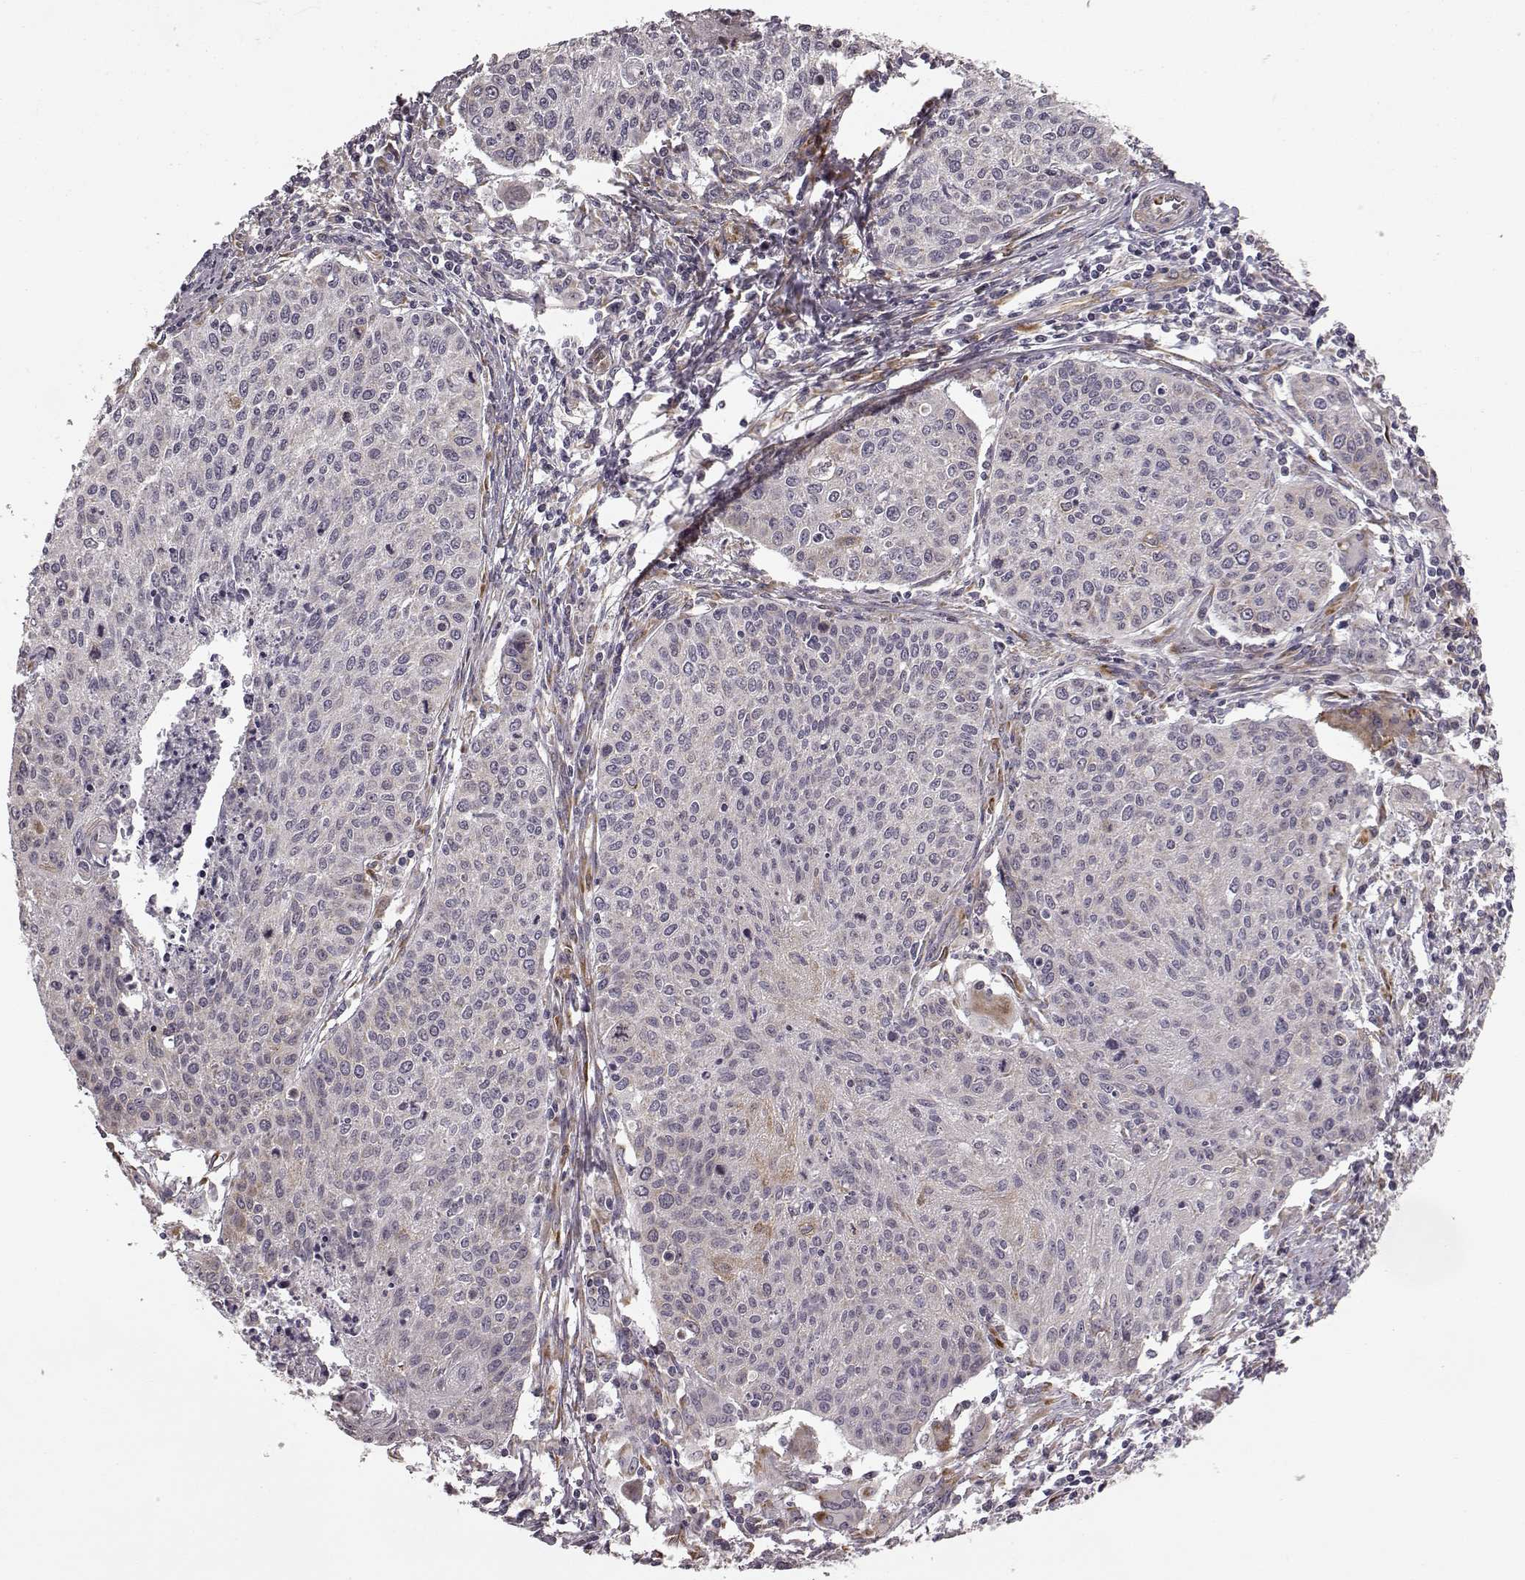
{"staining": {"intensity": "negative", "quantity": "none", "location": "none"}, "tissue": "cervical cancer", "cell_type": "Tumor cells", "image_type": "cancer", "snomed": [{"axis": "morphology", "description": "Squamous cell carcinoma, NOS"}, {"axis": "topography", "description": "Cervix"}], "caption": "High power microscopy micrograph of an immunohistochemistry (IHC) image of squamous cell carcinoma (cervical), revealing no significant staining in tumor cells.", "gene": "TMEM14A", "patient": {"sex": "female", "age": 38}}